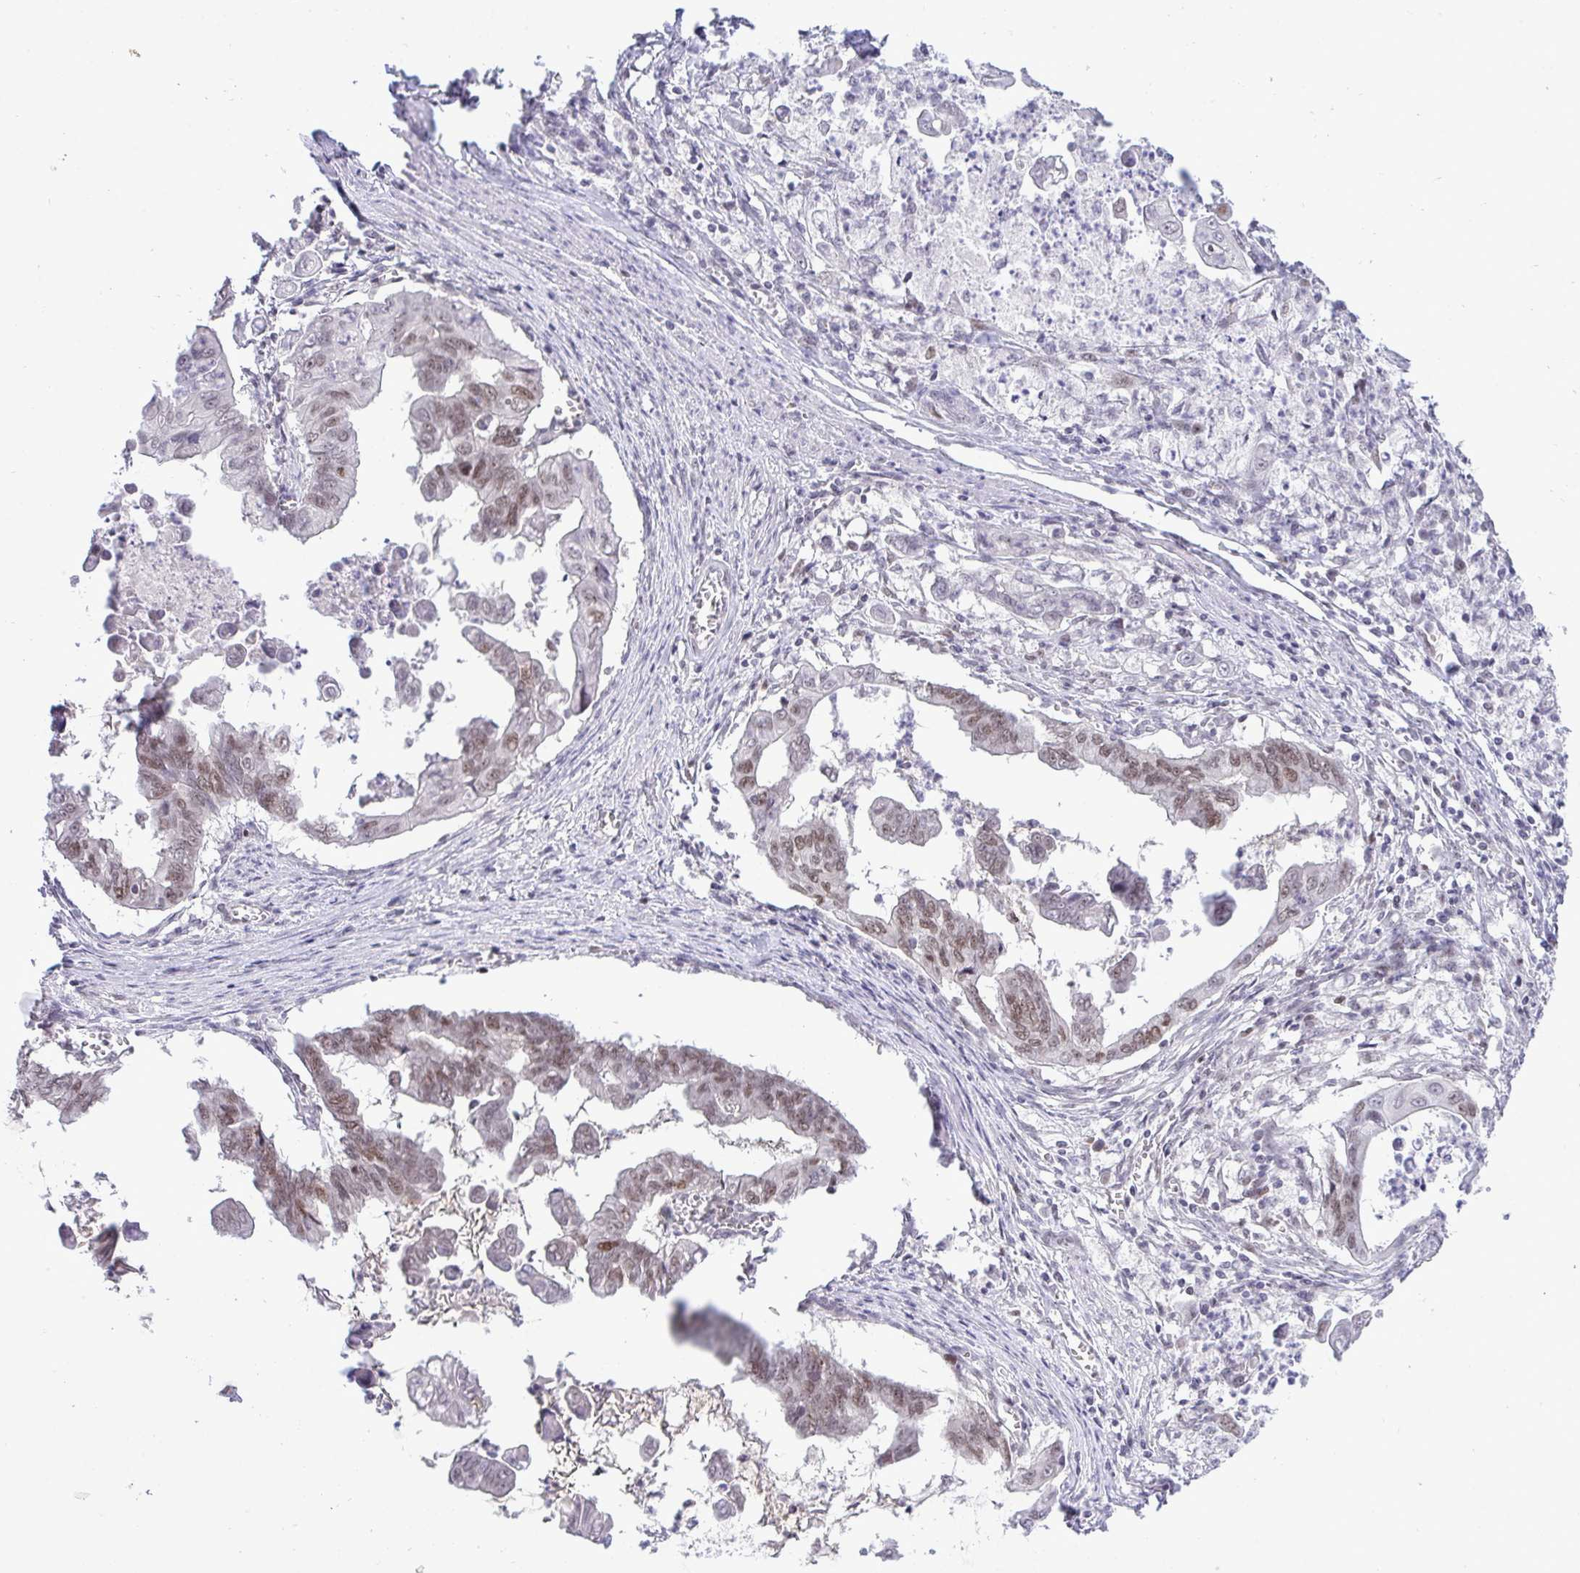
{"staining": {"intensity": "weak", "quantity": "25%-75%", "location": "nuclear"}, "tissue": "stomach cancer", "cell_type": "Tumor cells", "image_type": "cancer", "snomed": [{"axis": "morphology", "description": "Adenocarcinoma, NOS"}, {"axis": "topography", "description": "Stomach, upper"}], "caption": "Immunohistochemical staining of adenocarcinoma (stomach) shows weak nuclear protein staining in about 25%-75% of tumor cells.", "gene": "RFC4", "patient": {"sex": "male", "age": 80}}